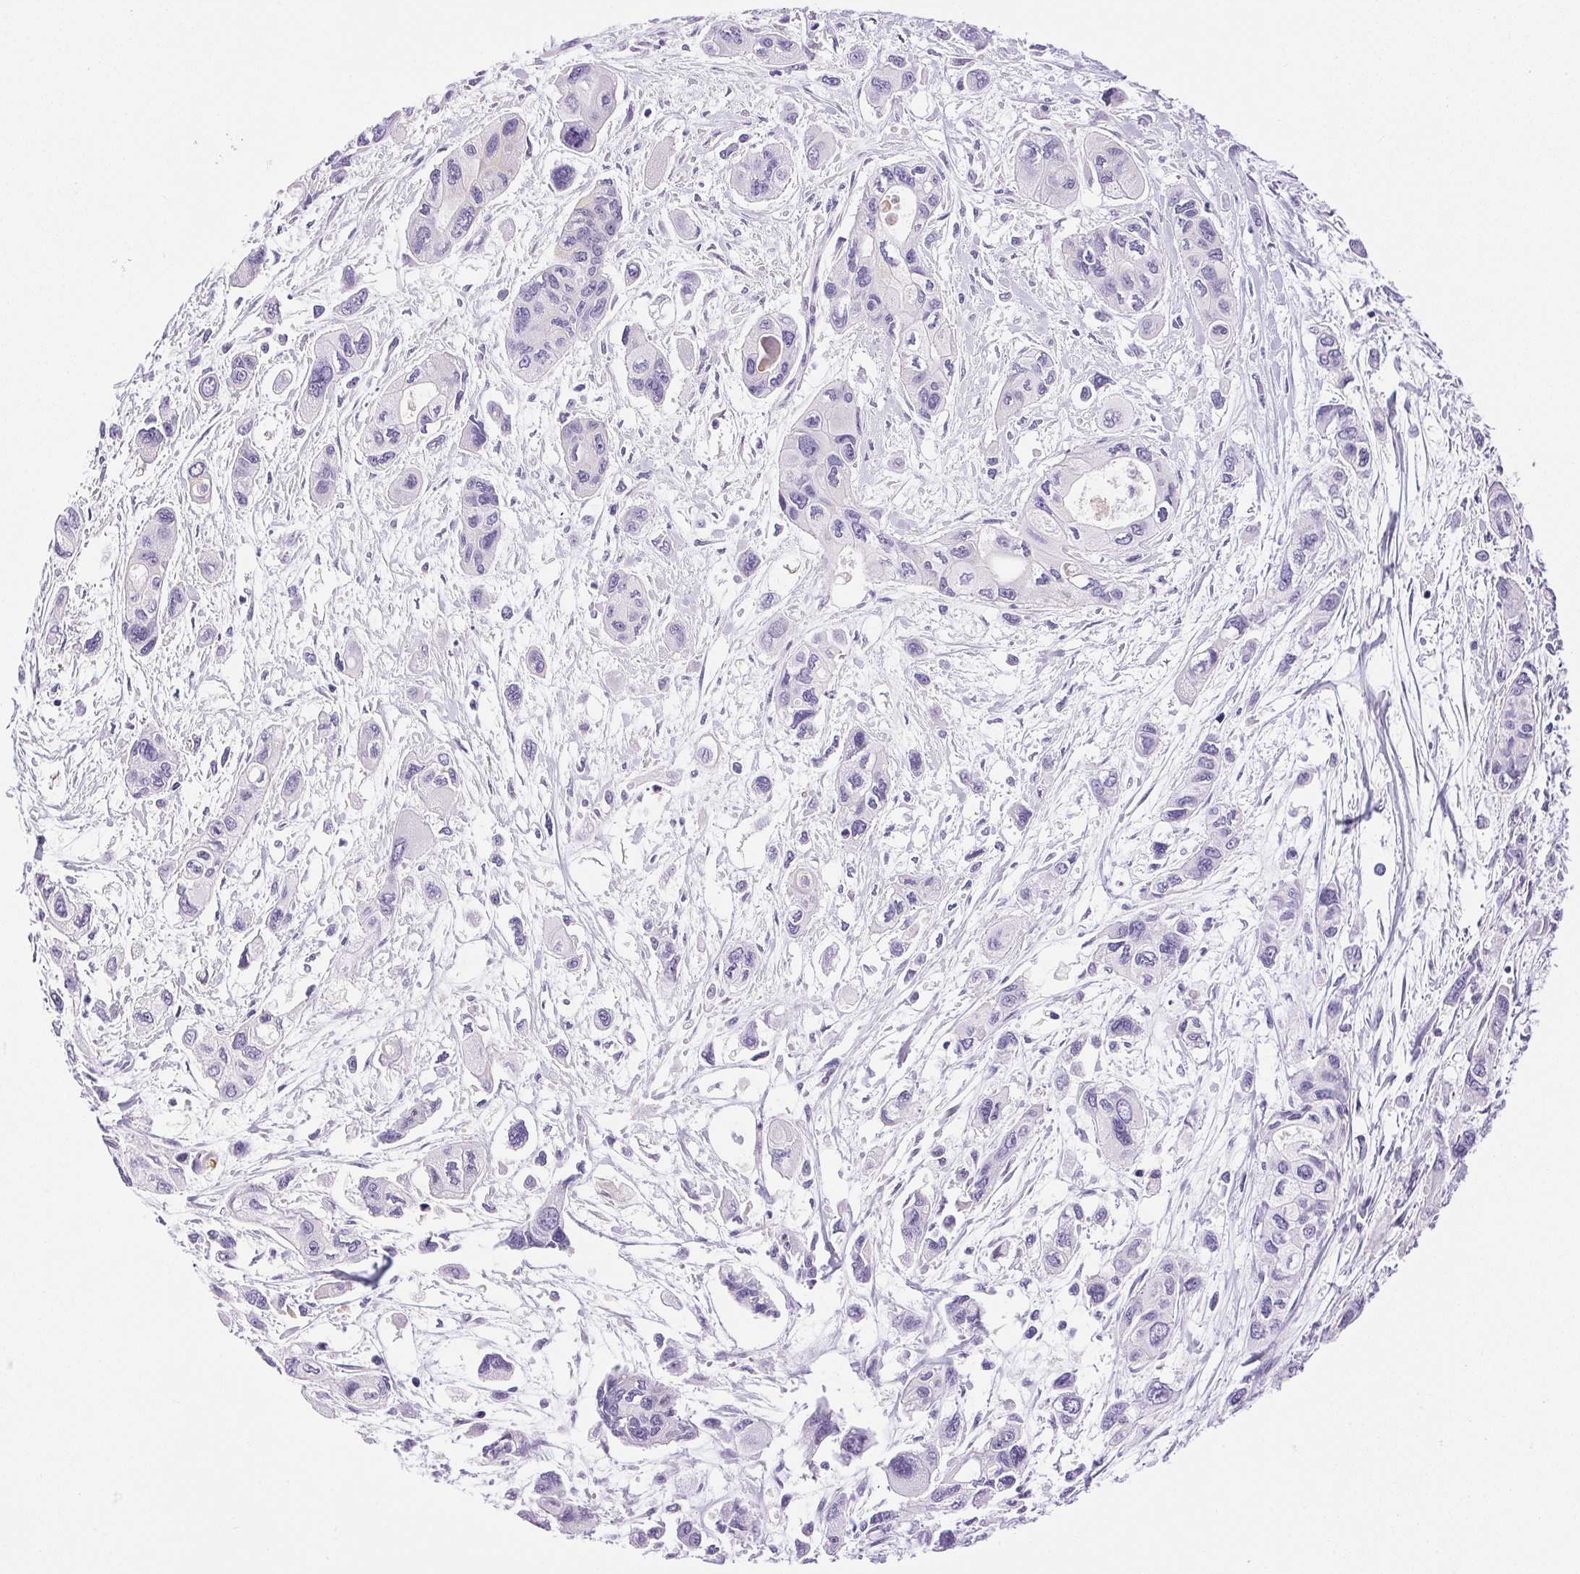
{"staining": {"intensity": "negative", "quantity": "none", "location": "none"}, "tissue": "pancreatic cancer", "cell_type": "Tumor cells", "image_type": "cancer", "snomed": [{"axis": "morphology", "description": "Adenocarcinoma, NOS"}, {"axis": "topography", "description": "Pancreas"}], "caption": "There is no significant positivity in tumor cells of pancreatic adenocarcinoma.", "gene": "ATP6V0A4", "patient": {"sex": "female", "age": 47}}